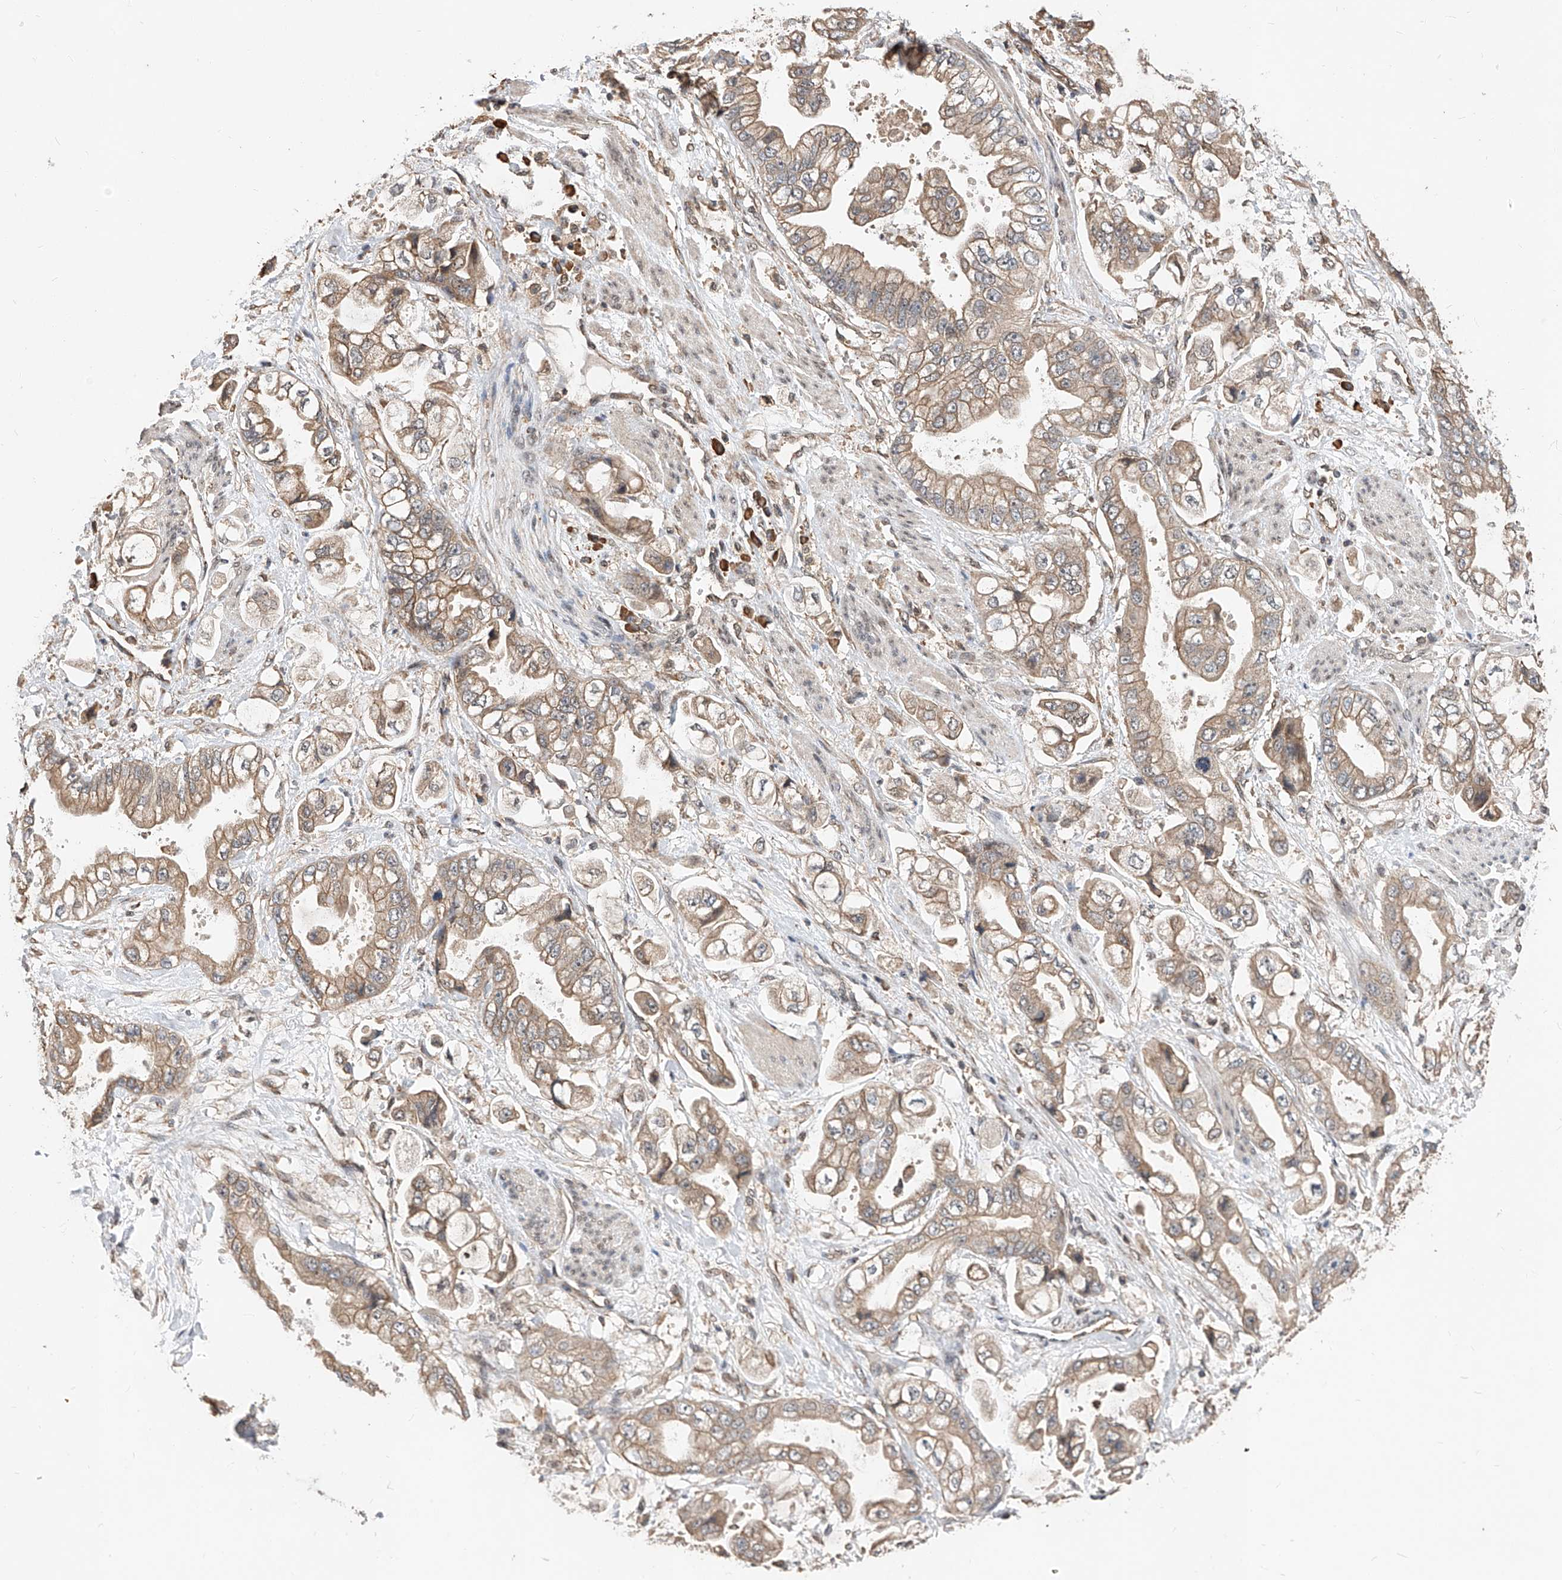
{"staining": {"intensity": "moderate", "quantity": ">75%", "location": "cytoplasmic/membranous"}, "tissue": "stomach cancer", "cell_type": "Tumor cells", "image_type": "cancer", "snomed": [{"axis": "morphology", "description": "Adenocarcinoma, NOS"}, {"axis": "topography", "description": "Stomach"}], "caption": "Immunohistochemical staining of stomach adenocarcinoma displays medium levels of moderate cytoplasmic/membranous protein expression in about >75% of tumor cells.", "gene": "RILPL2", "patient": {"sex": "male", "age": 62}}